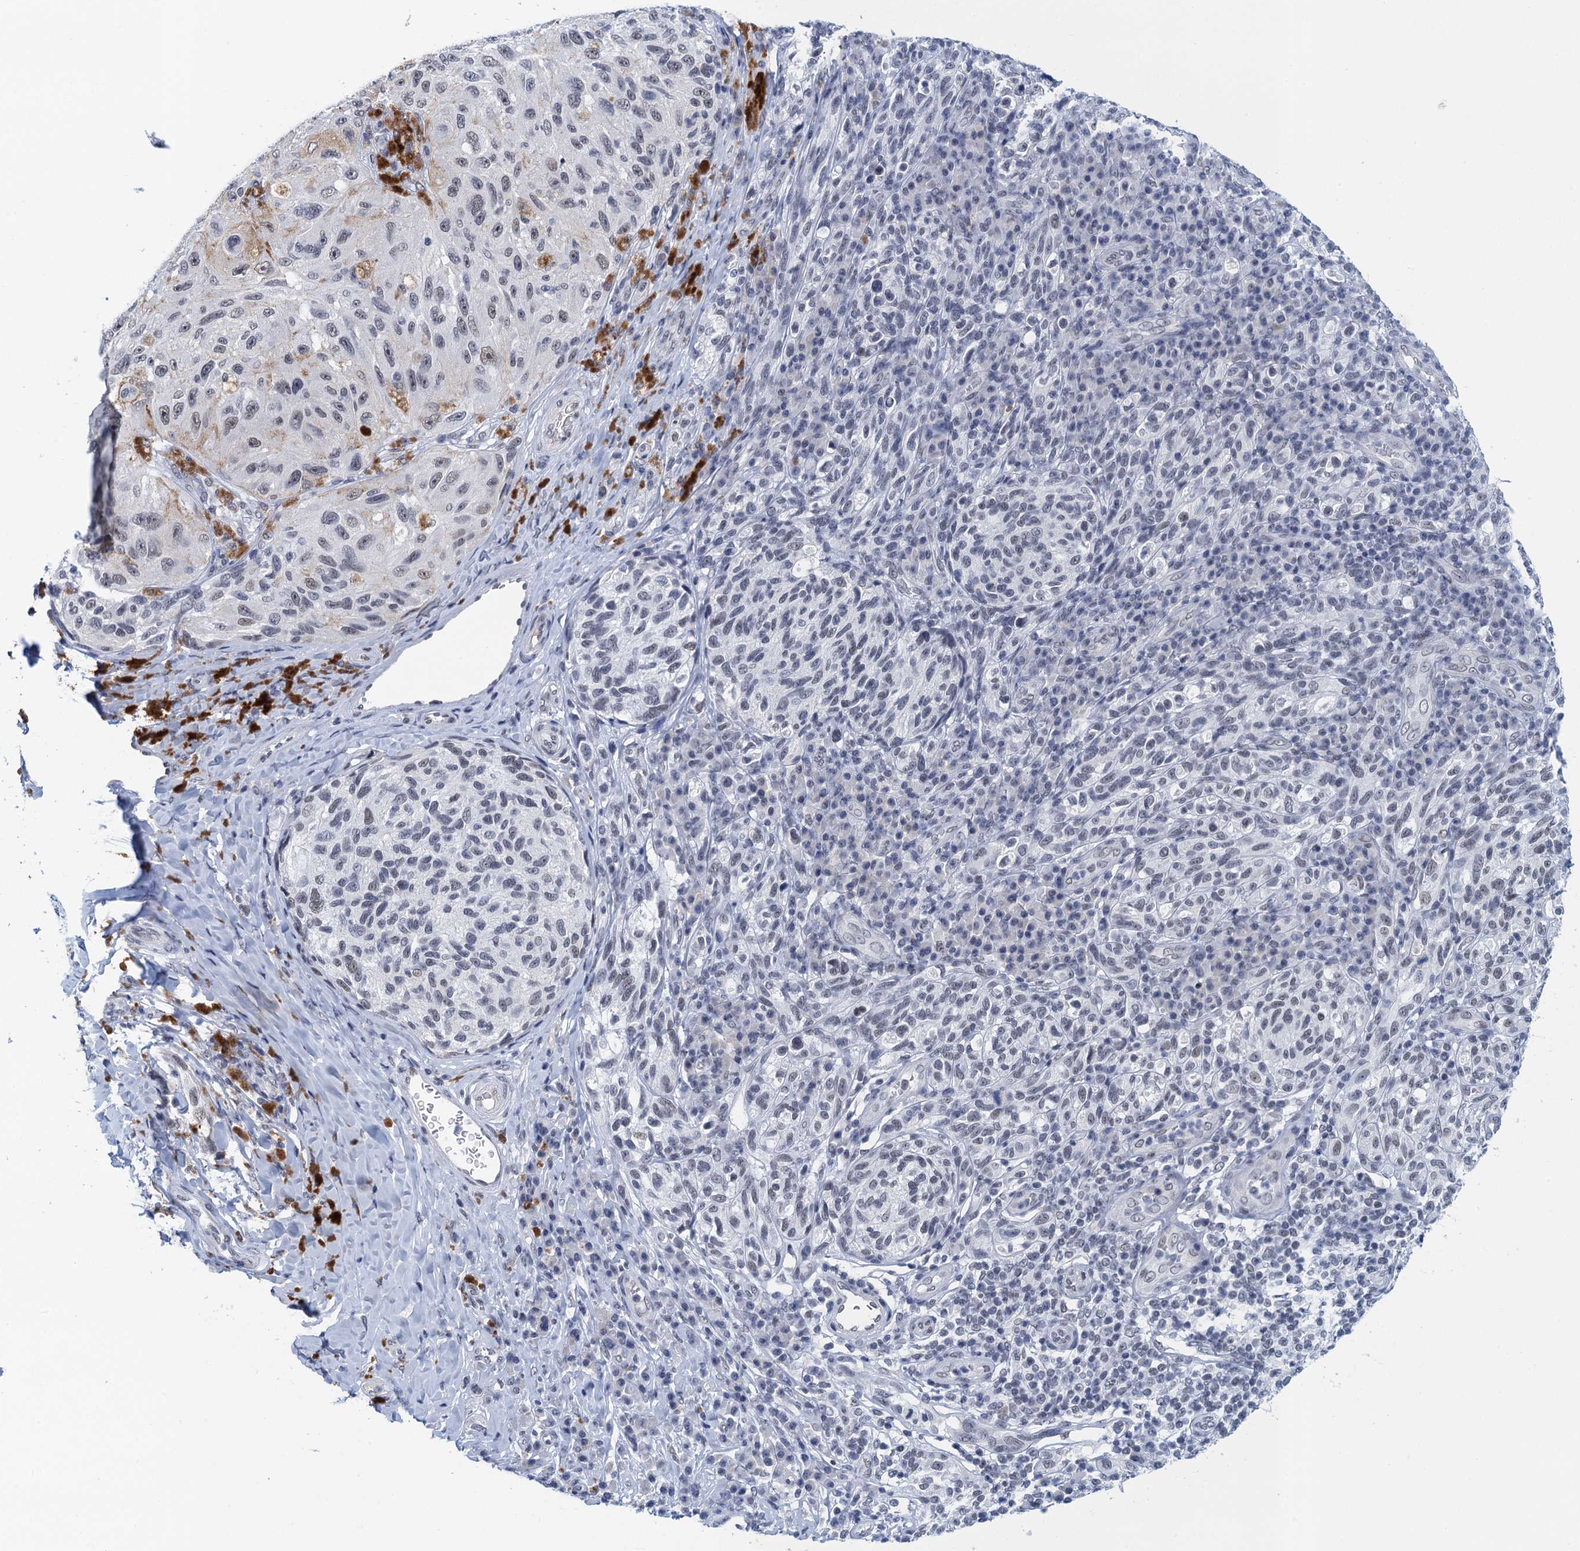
{"staining": {"intensity": "negative", "quantity": "none", "location": "none"}, "tissue": "melanoma", "cell_type": "Tumor cells", "image_type": "cancer", "snomed": [{"axis": "morphology", "description": "Malignant melanoma, NOS"}, {"axis": "topography", "description": "Skin"}], "caption": "Immunohistochemistry photomicrograph of neoplastic tissue: human melanoma stained with DAB exhibits no significant protein staining in tumor cells.", "gene": "EPS8L1", "patient": {"sex": "female", "age": 73}}